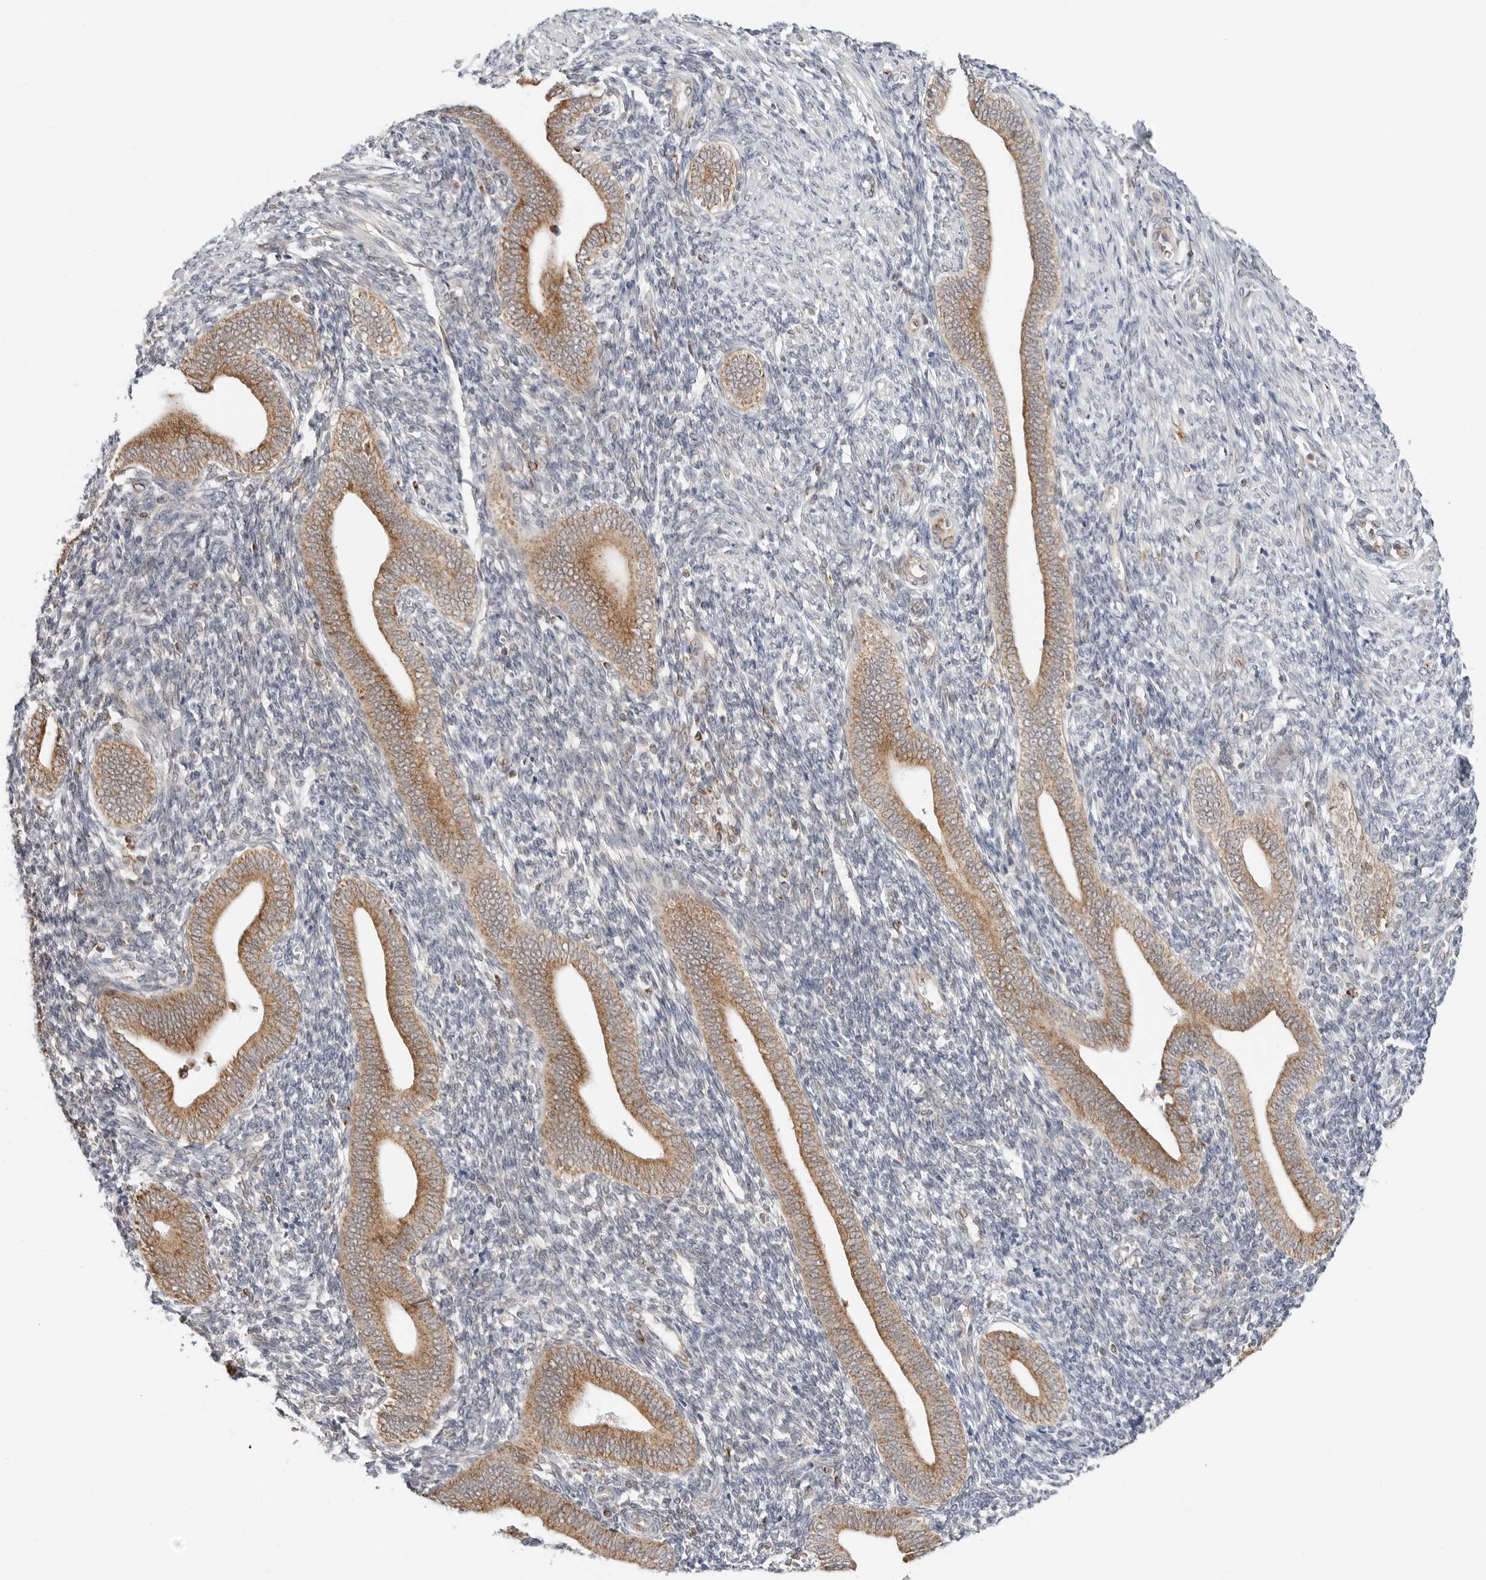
{"staining": {"intensity": "negative", "quantity": "none", "location": "none"}, "tissue": "endometrium", "cell_type": "Cells in endometrial stroma", "image_type": "normal", "snomed": [{"axis": "morphology", "description": "Normal tissue, NOS"}, {"axis": "topography", "description": "Uterus"}, {"axis": "topography", "description": "Endometrium"}], "caption": "Histopathology image shows no protein staining in cells in endometrial stroma of benign endometrium.", "gene": "POLR3GL", "patient": {"sex": "female", "age": 33}}